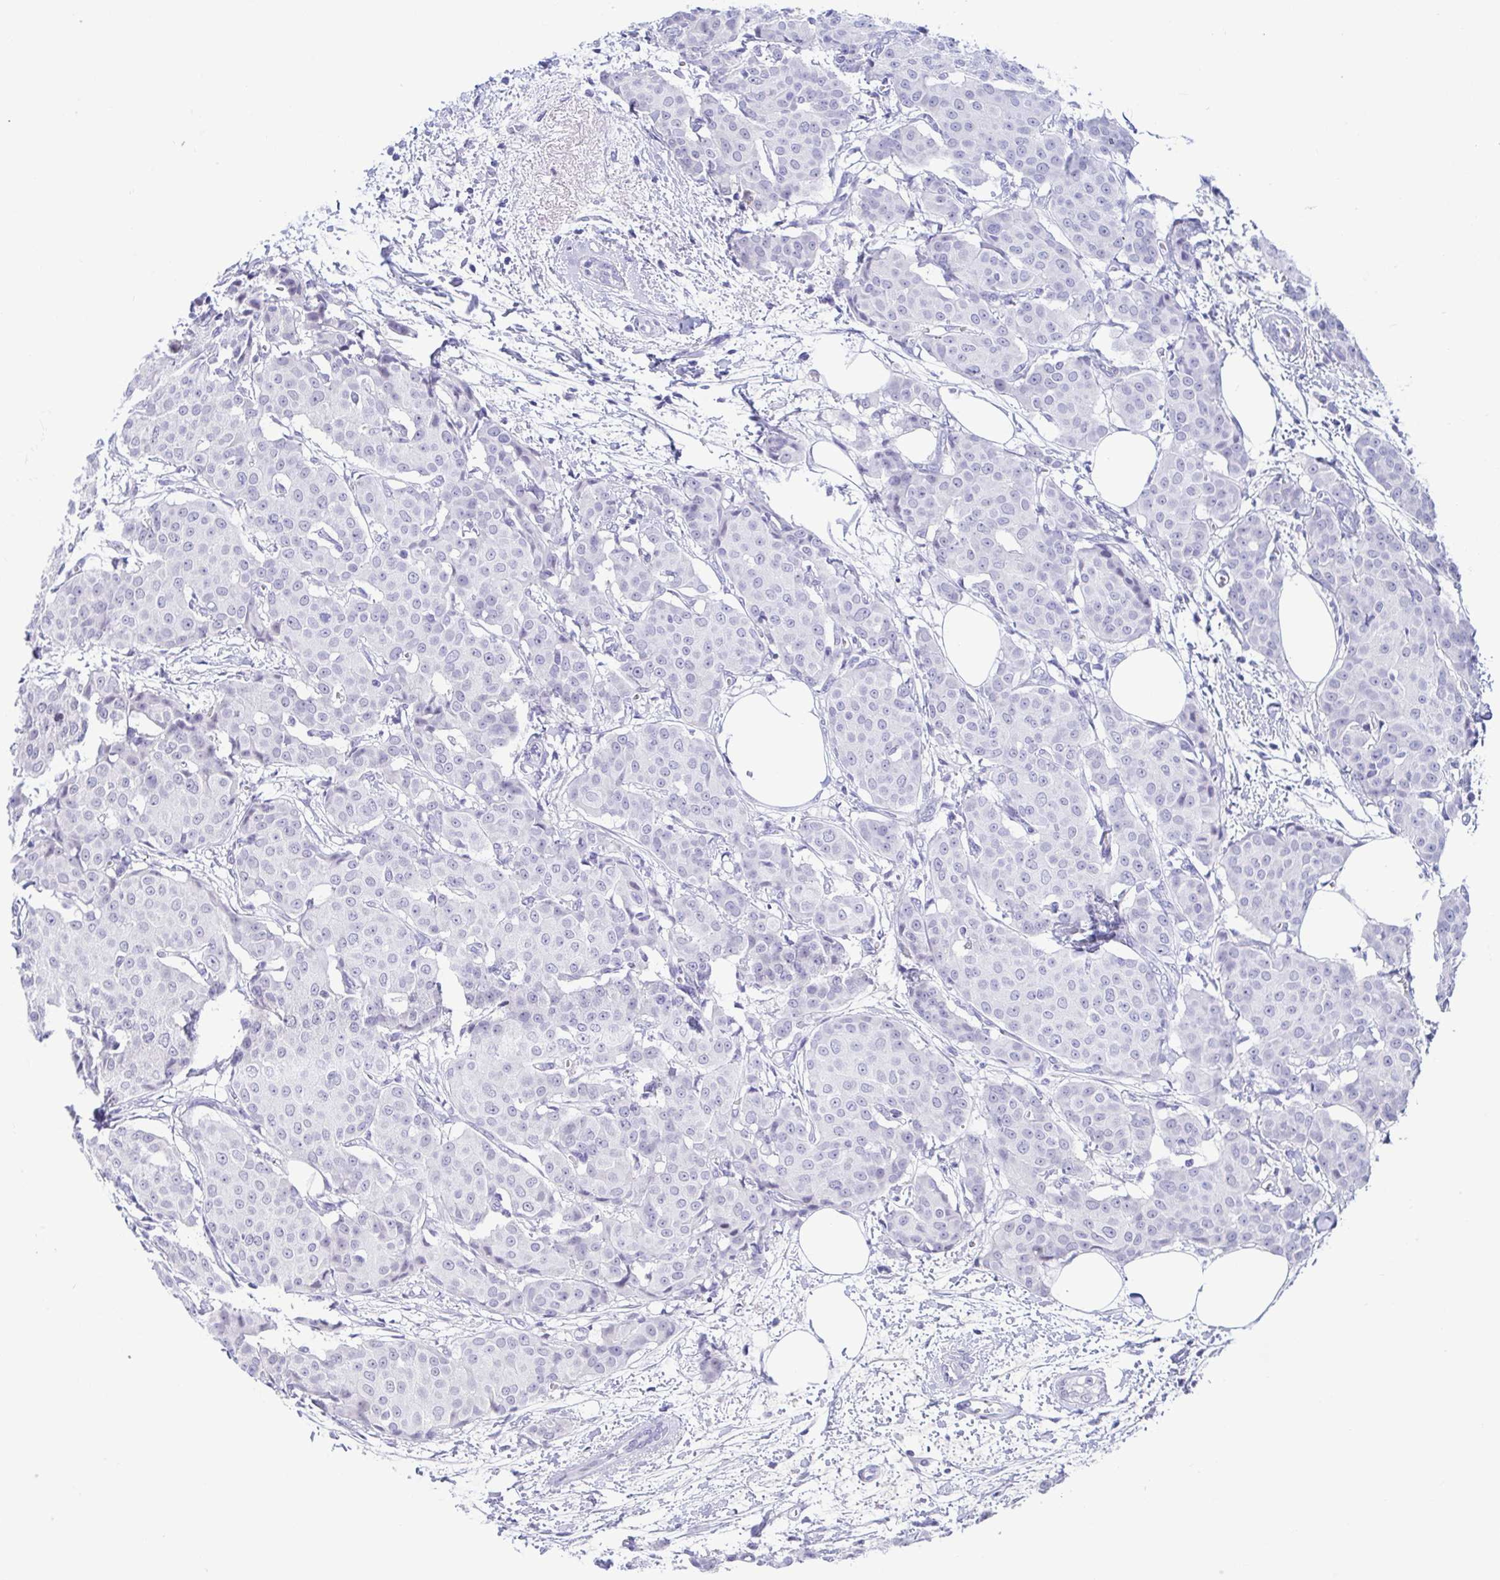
{"staining": {"intensity": "negative", "quantity": "none", "location": "none"}, "tissue": "breast cancer", "cell_type": "Tumor cells", "image_type": "cancer", "snomed": [{"axis": "morphology", "description": "Duct carcinoma"}, {"axis": "topography", "description": "Breast"}], "caption": "Image shows no protein positivity in tumor cells of breast cancer tissue.", "gene": "PERM1", "patient": {"sex": "female", "age": 91}}